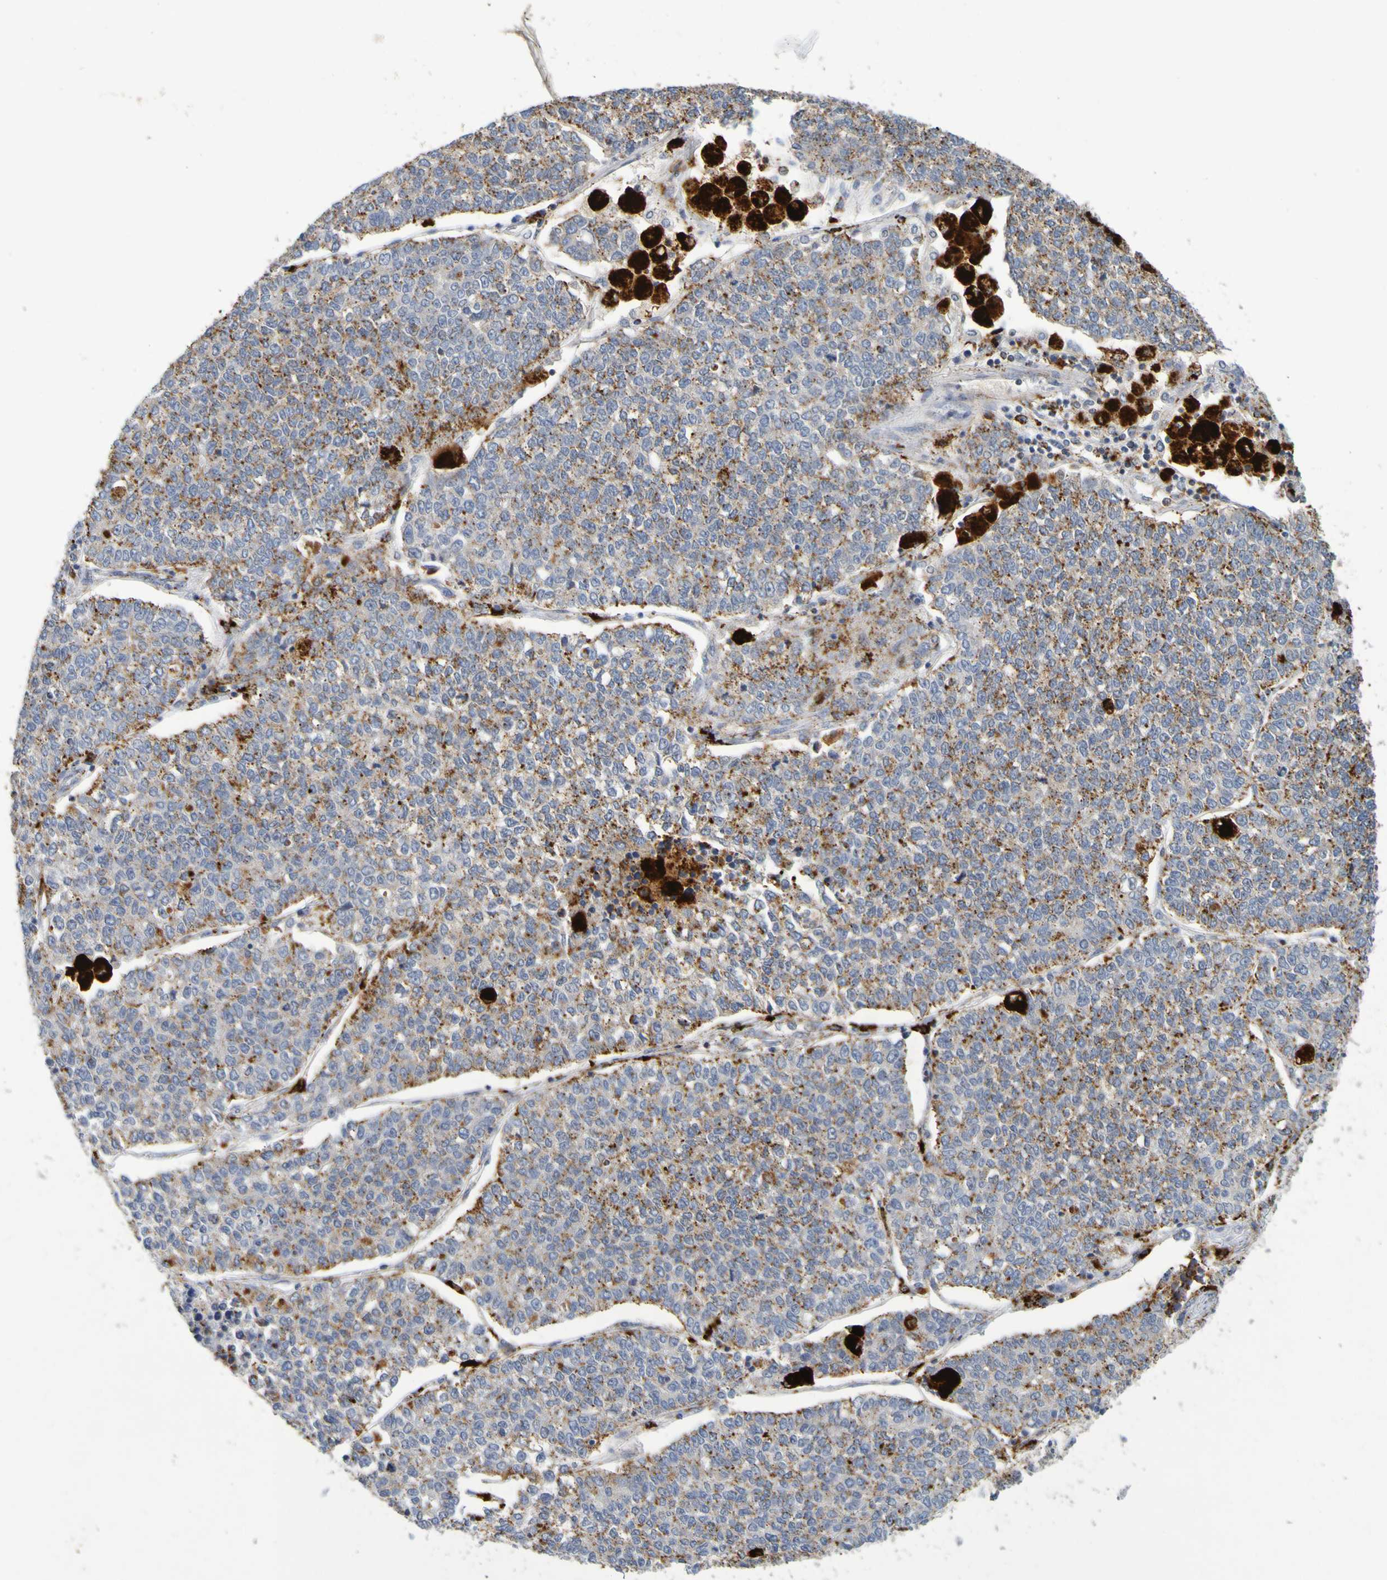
{"staining": {"intensity": "moderate", "quantity": "25%-75%", "location": "cytoplasmic/membranous"}, "tissue": "lung cancer", "cell_type": "Tumor cells", "image_type": "cancer", "snomed": [{"axis": "morphology", "description": "Adenocarcinoma, NOS"}, {"axis": "topography", "description": "Lung"}], "caption": "A brown stain labels moderate cytoplasmic/membranous positivity of a protein in human lung cancer tumor cells.", "gene": "TPH1", "patient": {"sex": "male", "age": 49}}